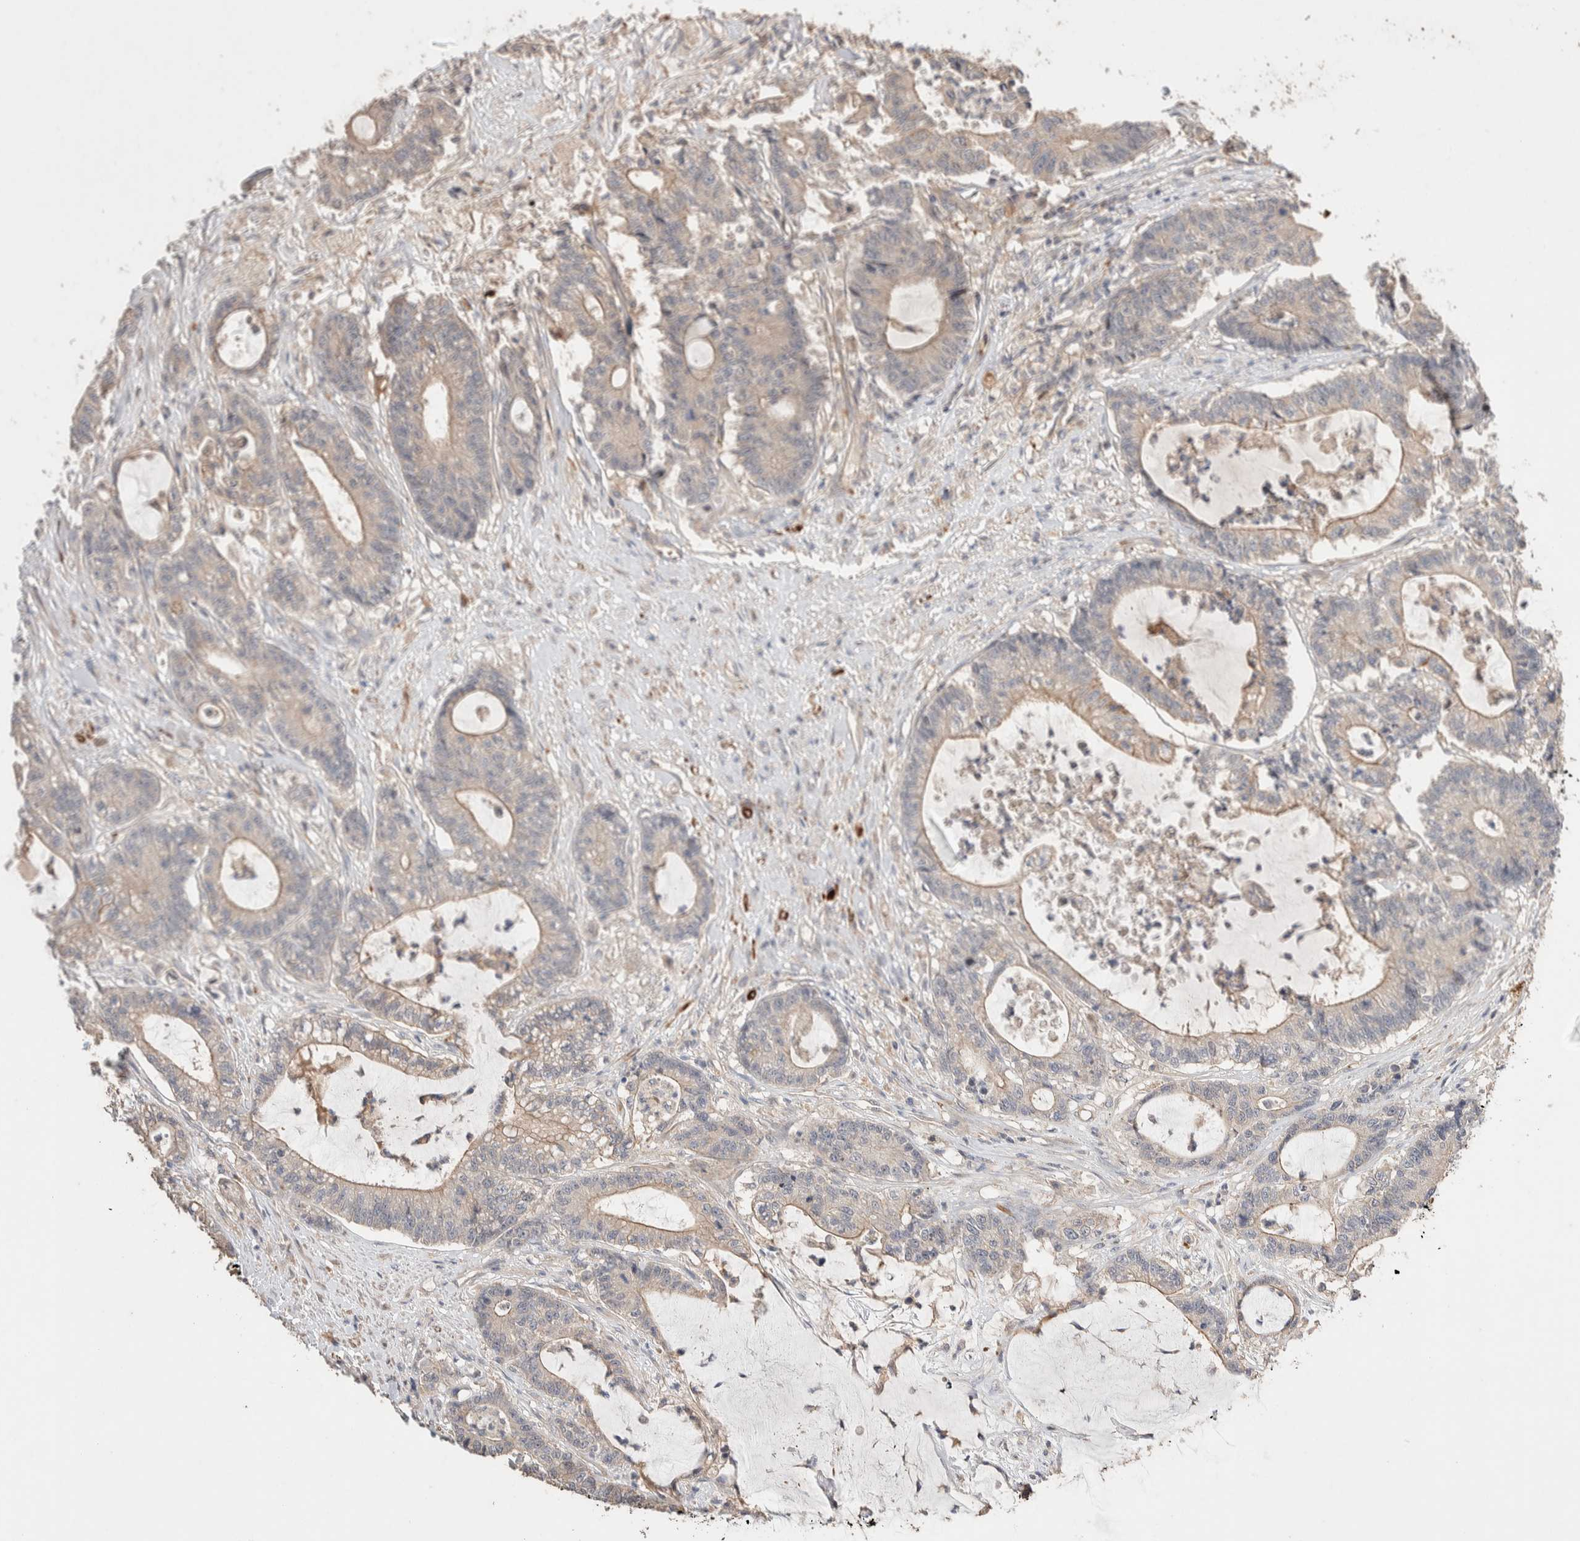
{"staining": {"intensity": "weak", "quantity": "25%-75%", "location": "cytoplasmic/membranous"}, "tissue": "colorectal cancer", "cell_type": "Tumor cells", "image_type": "cancer", "snomed": [{"axis": "morphology", "description": "Adenocarcinoma, NOS"}, {"axis": "topography", "description": "Colon"}], "caption": "Immunohistochemical staining of human colorectal adenocarcinoma demonstrates low levels of weak cytoplasmic/membranous expression in about 25%-75% of tumor cells.", "gene": "WDR91", "patient": {"sex": "female", "age": 84}}